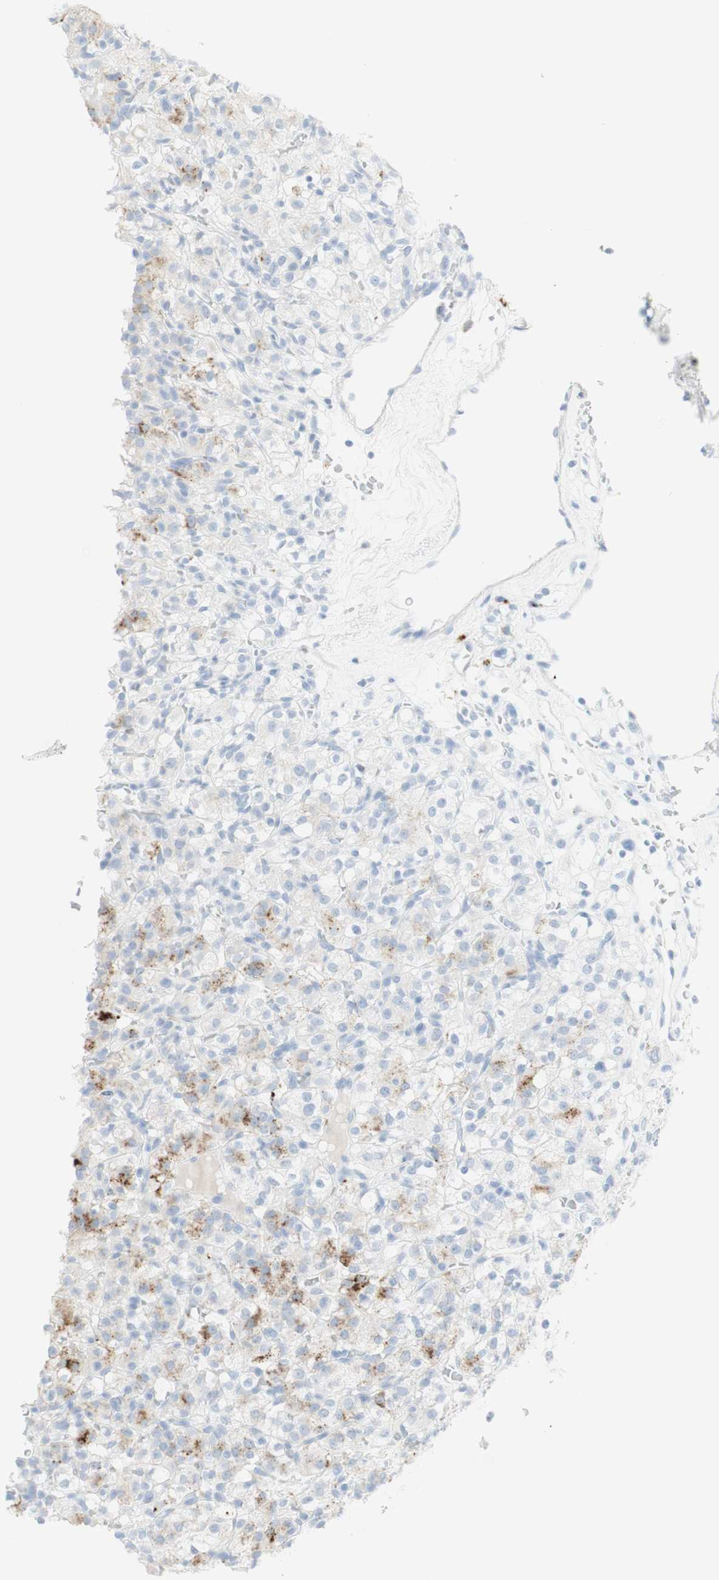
{"staining": {"intensity": "weak", "quantity": "<25%", "location": "cytoplasmic/membranous"}, "tissue": "renal cancer", "cell_type": "Tumor cells", "image_type": "cancer", "snomed": [{"axis": "morphology", "description": "Normal tissue, NOS"}, {"axis": "morphology", "description": "Adenocarcinoma, NOS"}, {"axis": "topography", "description": "Kidney"}], "caption": "There is no significant expression in tumor cells of renal adenocarcinoma.", "gene": "NAPSA", "patient": {"sex": "female", "age": 72}}